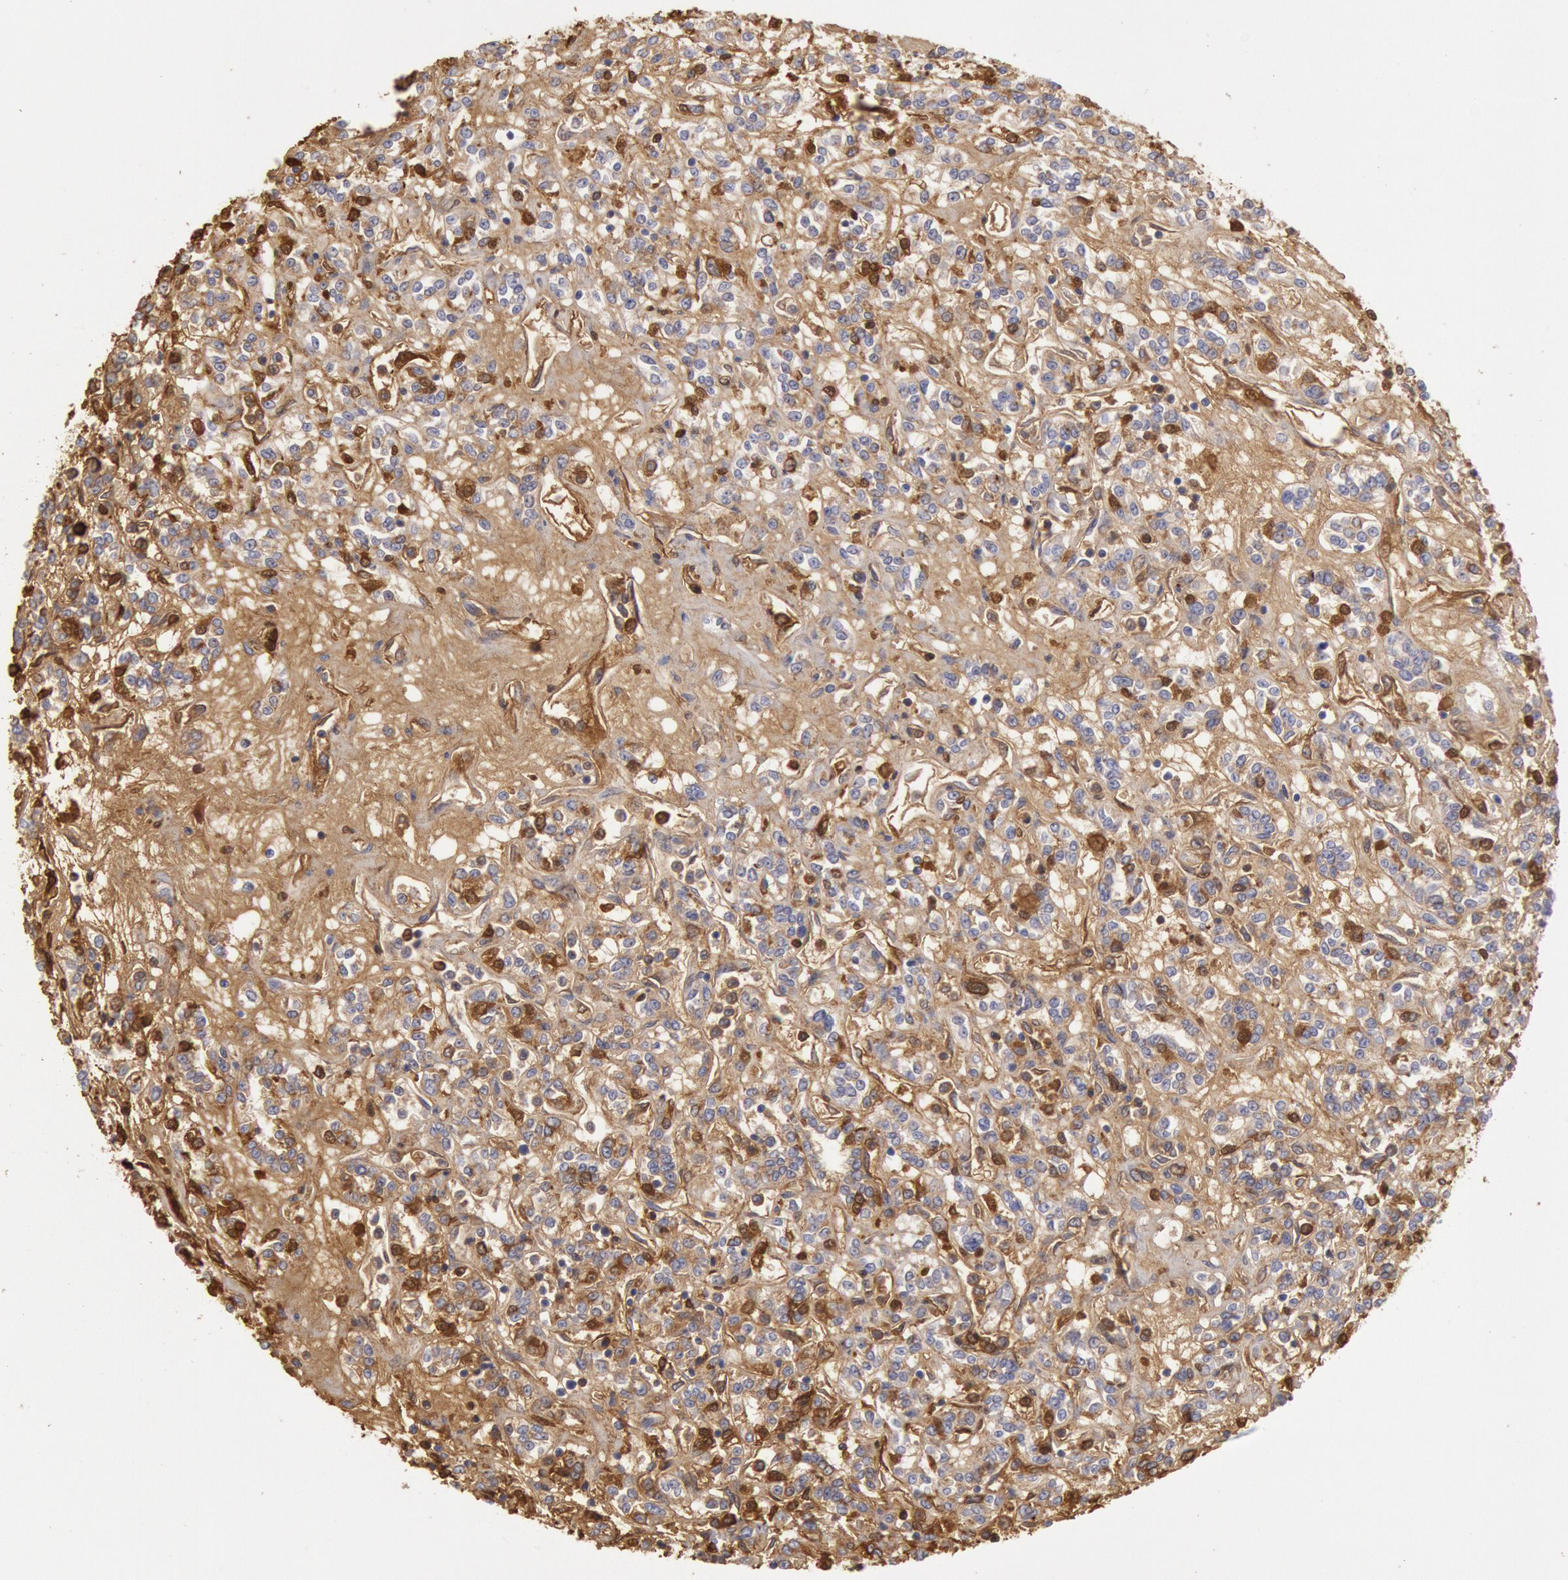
{"staining": {"intensity": "moderate", "quantity": "25%-75%", "location": "cytoplasmic/membranous"}, "tissue": "renal cancer", "cell_type": "Tumor cells", "image_type": "cancer", "snomed": [{"axis": "morphology", "description": "Adenocarcinoma, NOS"}, {"axis": "topography", "description": "Kidney"}], "caption": "Moderate cytoplasmic/membranous expression is seen in about 25%-75% of tumor cells in adenocarcinoma (renal).", "gene": "IGHA1", "patient": {"sex": "female", "age": 76}}